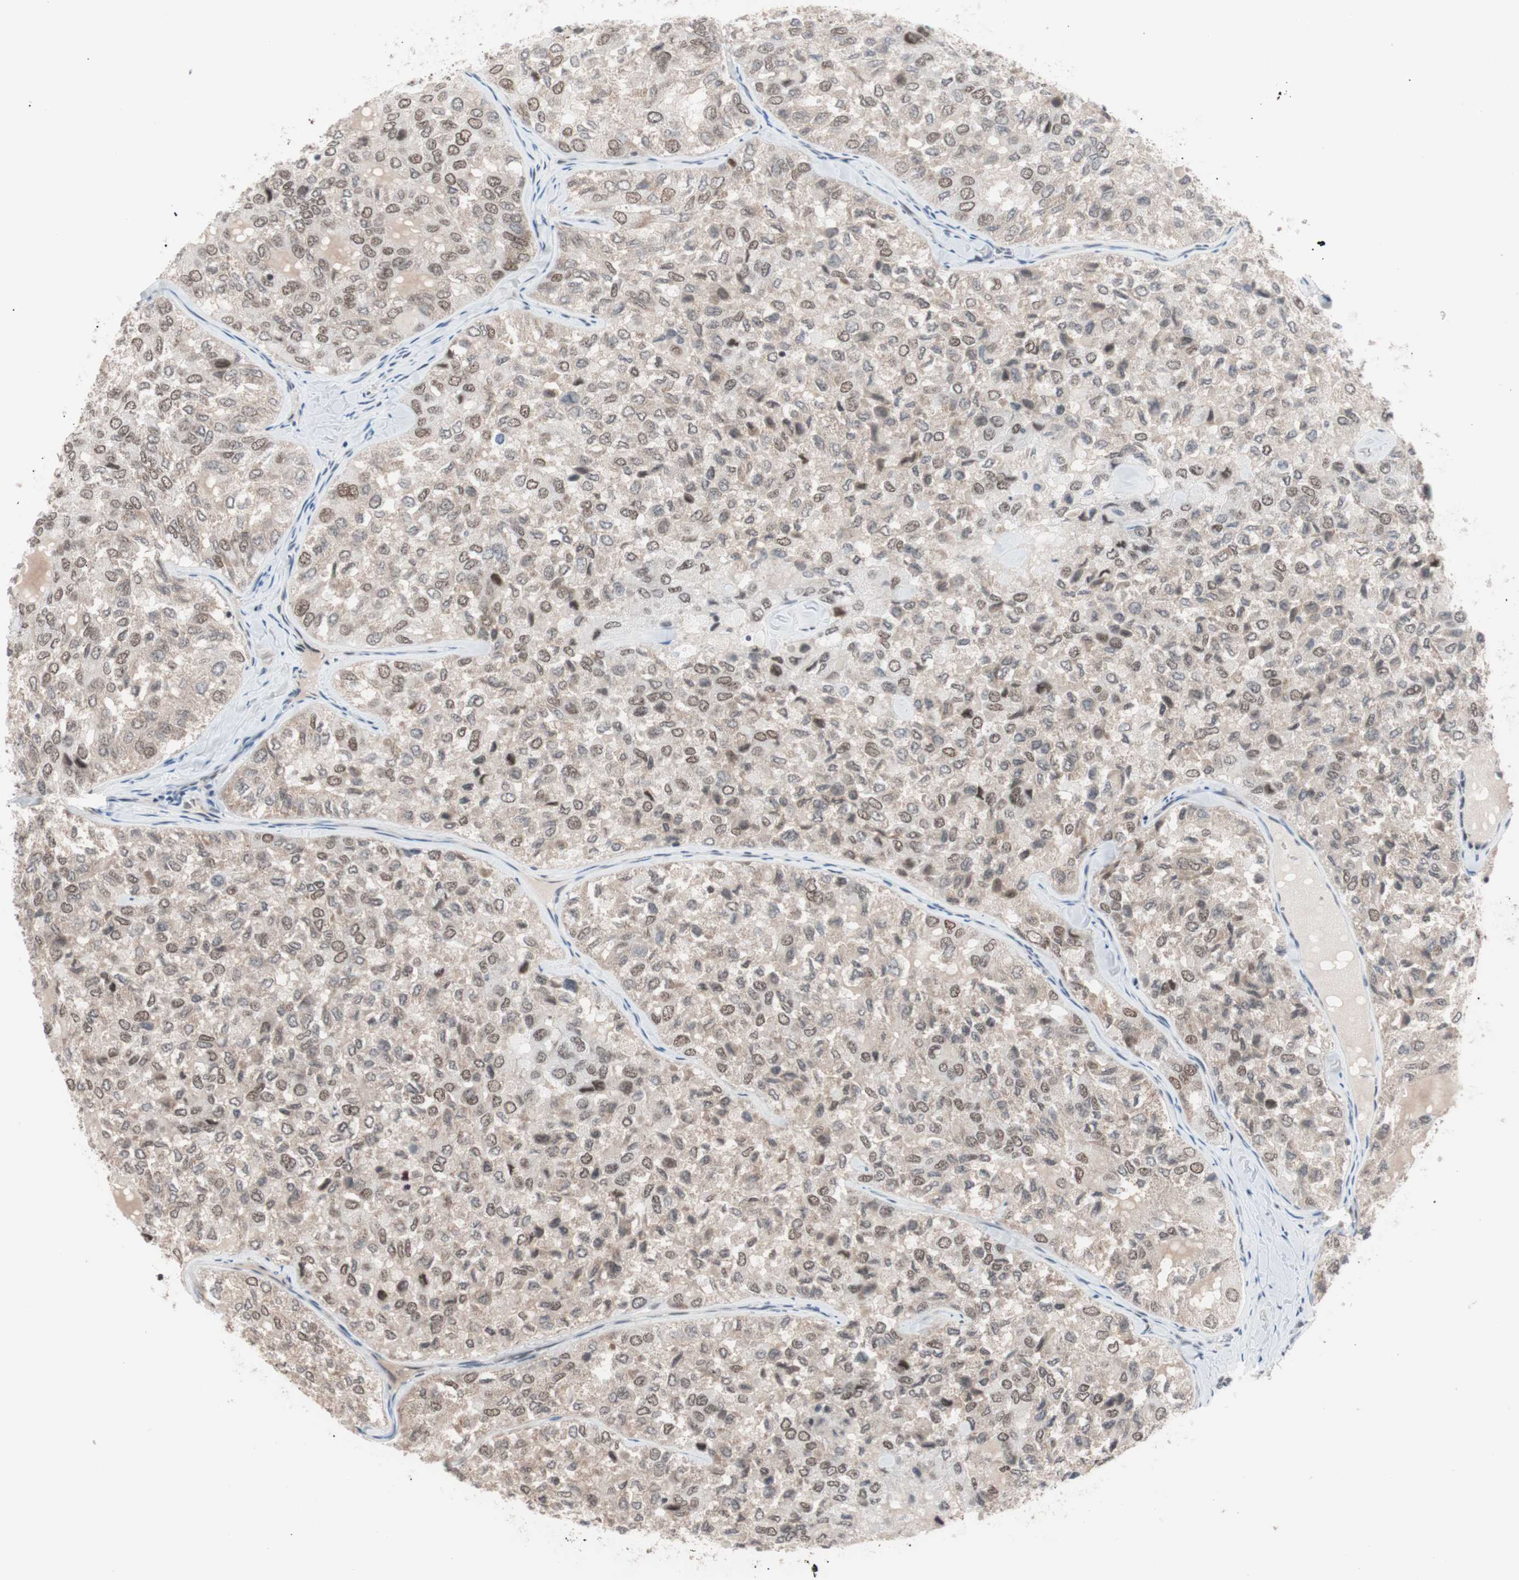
{"staining": {"intensity": "moderate", "quantity": ">75%", "location": "nuclear"}, "tissue": "thyroid cancer", "cell_type": "Tumor cells", "image_type": "cancer", "snomed": [{"axis": "morphology", "description": "Follicular adenoma carcinoma, NOS"}, {"axis": "topography", "description": "Thyroid gland"}], "caption": "Immunohistochemical staining of thyroid cancer reveals moderate nuclear protein staining in approximately >75% of tumor cells.", "gene": "LIG3", "patient": {"sex": "male", "age": 75}}